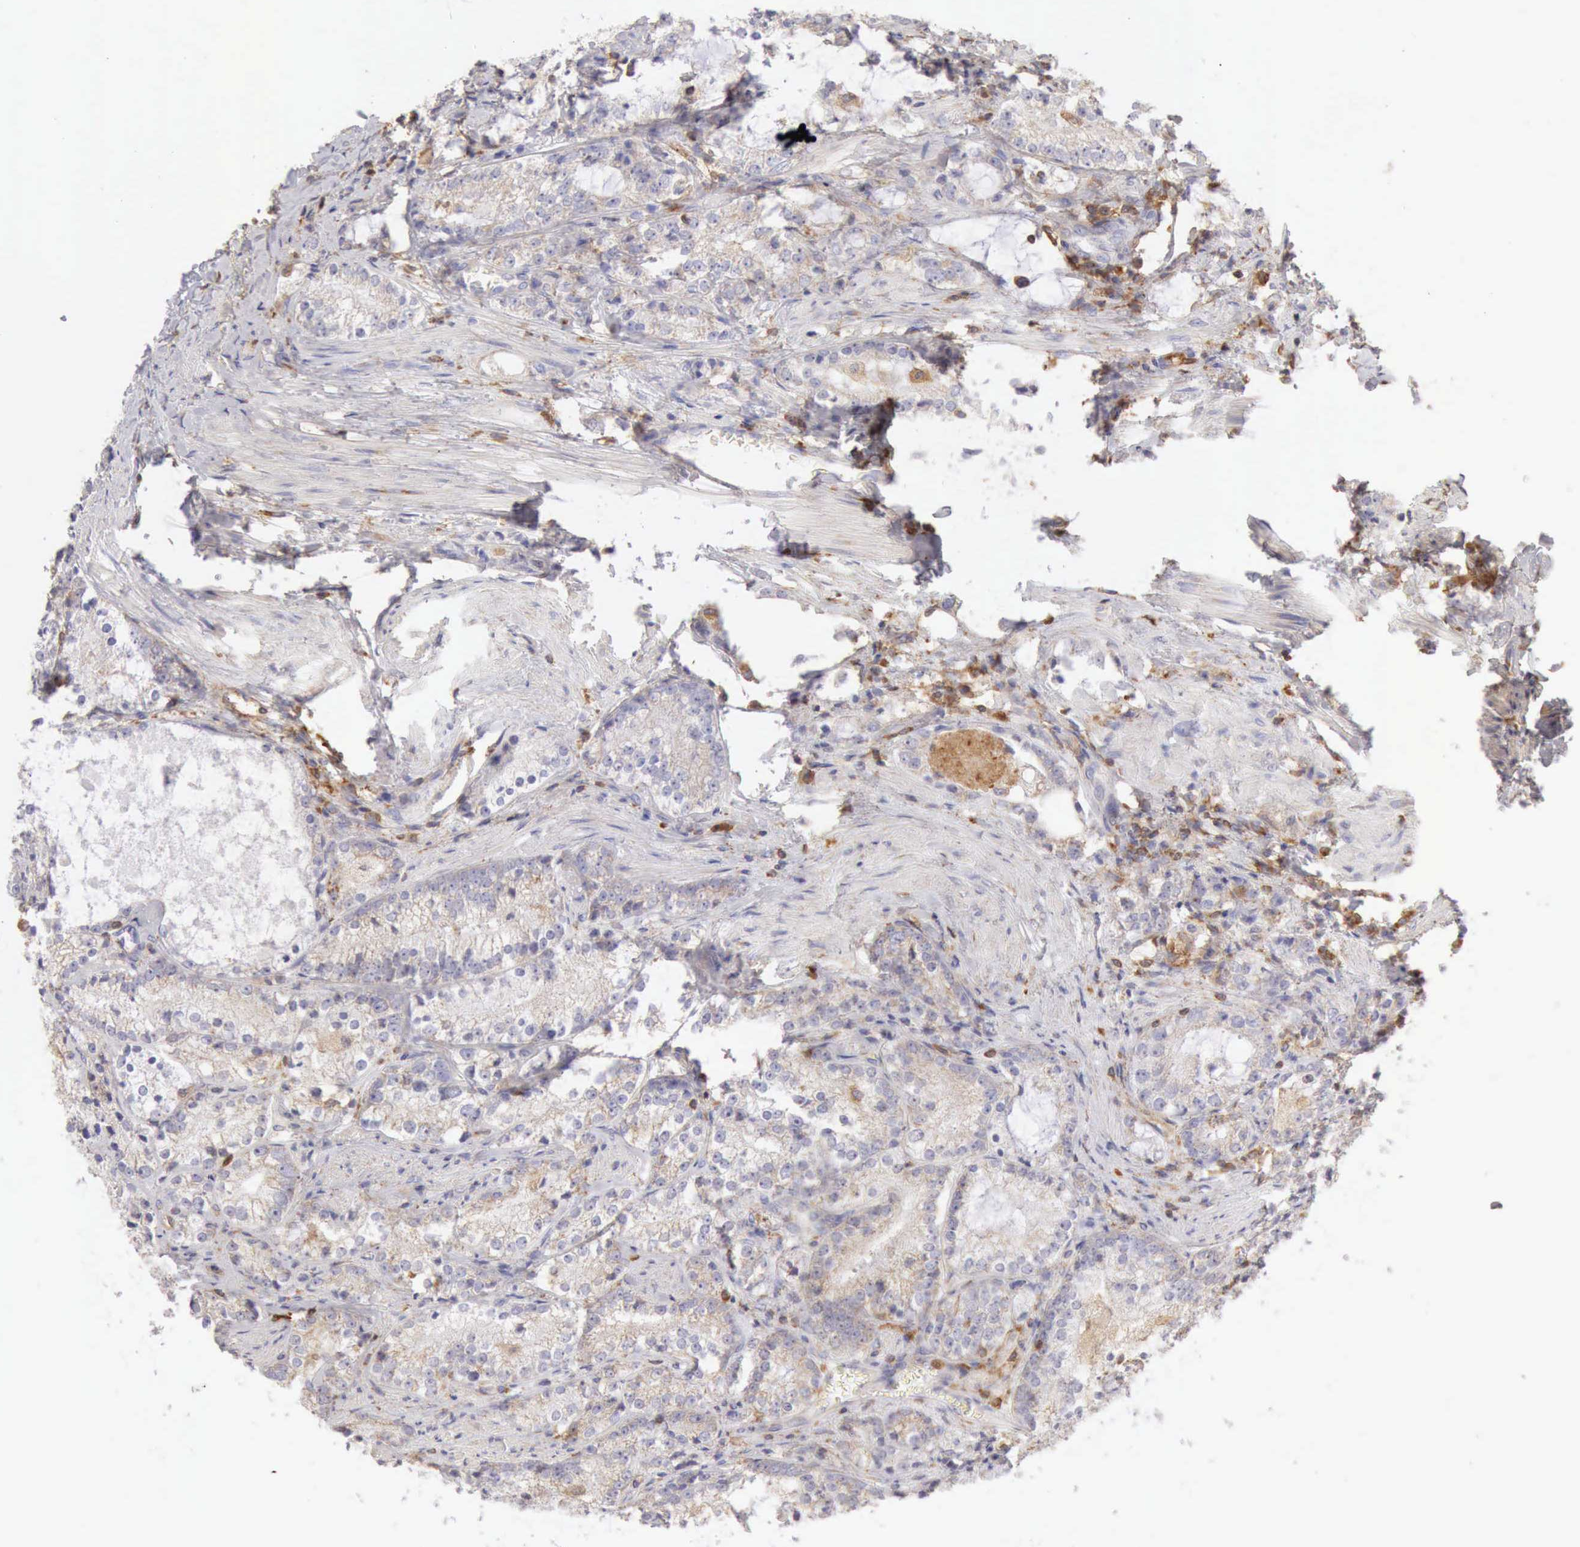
{"staining": {"intensity": "weak", "quantity": "<25%", "location": "cytoplasmic/membranous"}, "tissue": "prostate cancer", "cell_type": "Tumor cells", "image_type": "cancer", "snomed": [{"axis": "morphology", "description": "Adenocarcinoma, High grade"}, {"axis": "topography", "description": "Prostate"}], "caption": "Immunohistochemistry of human prostate high-grade adenocarcinoma displays no expression in tumor cells.", "gene": "ARHGAP4", "patient": {"sex": "male", "age": 63}}